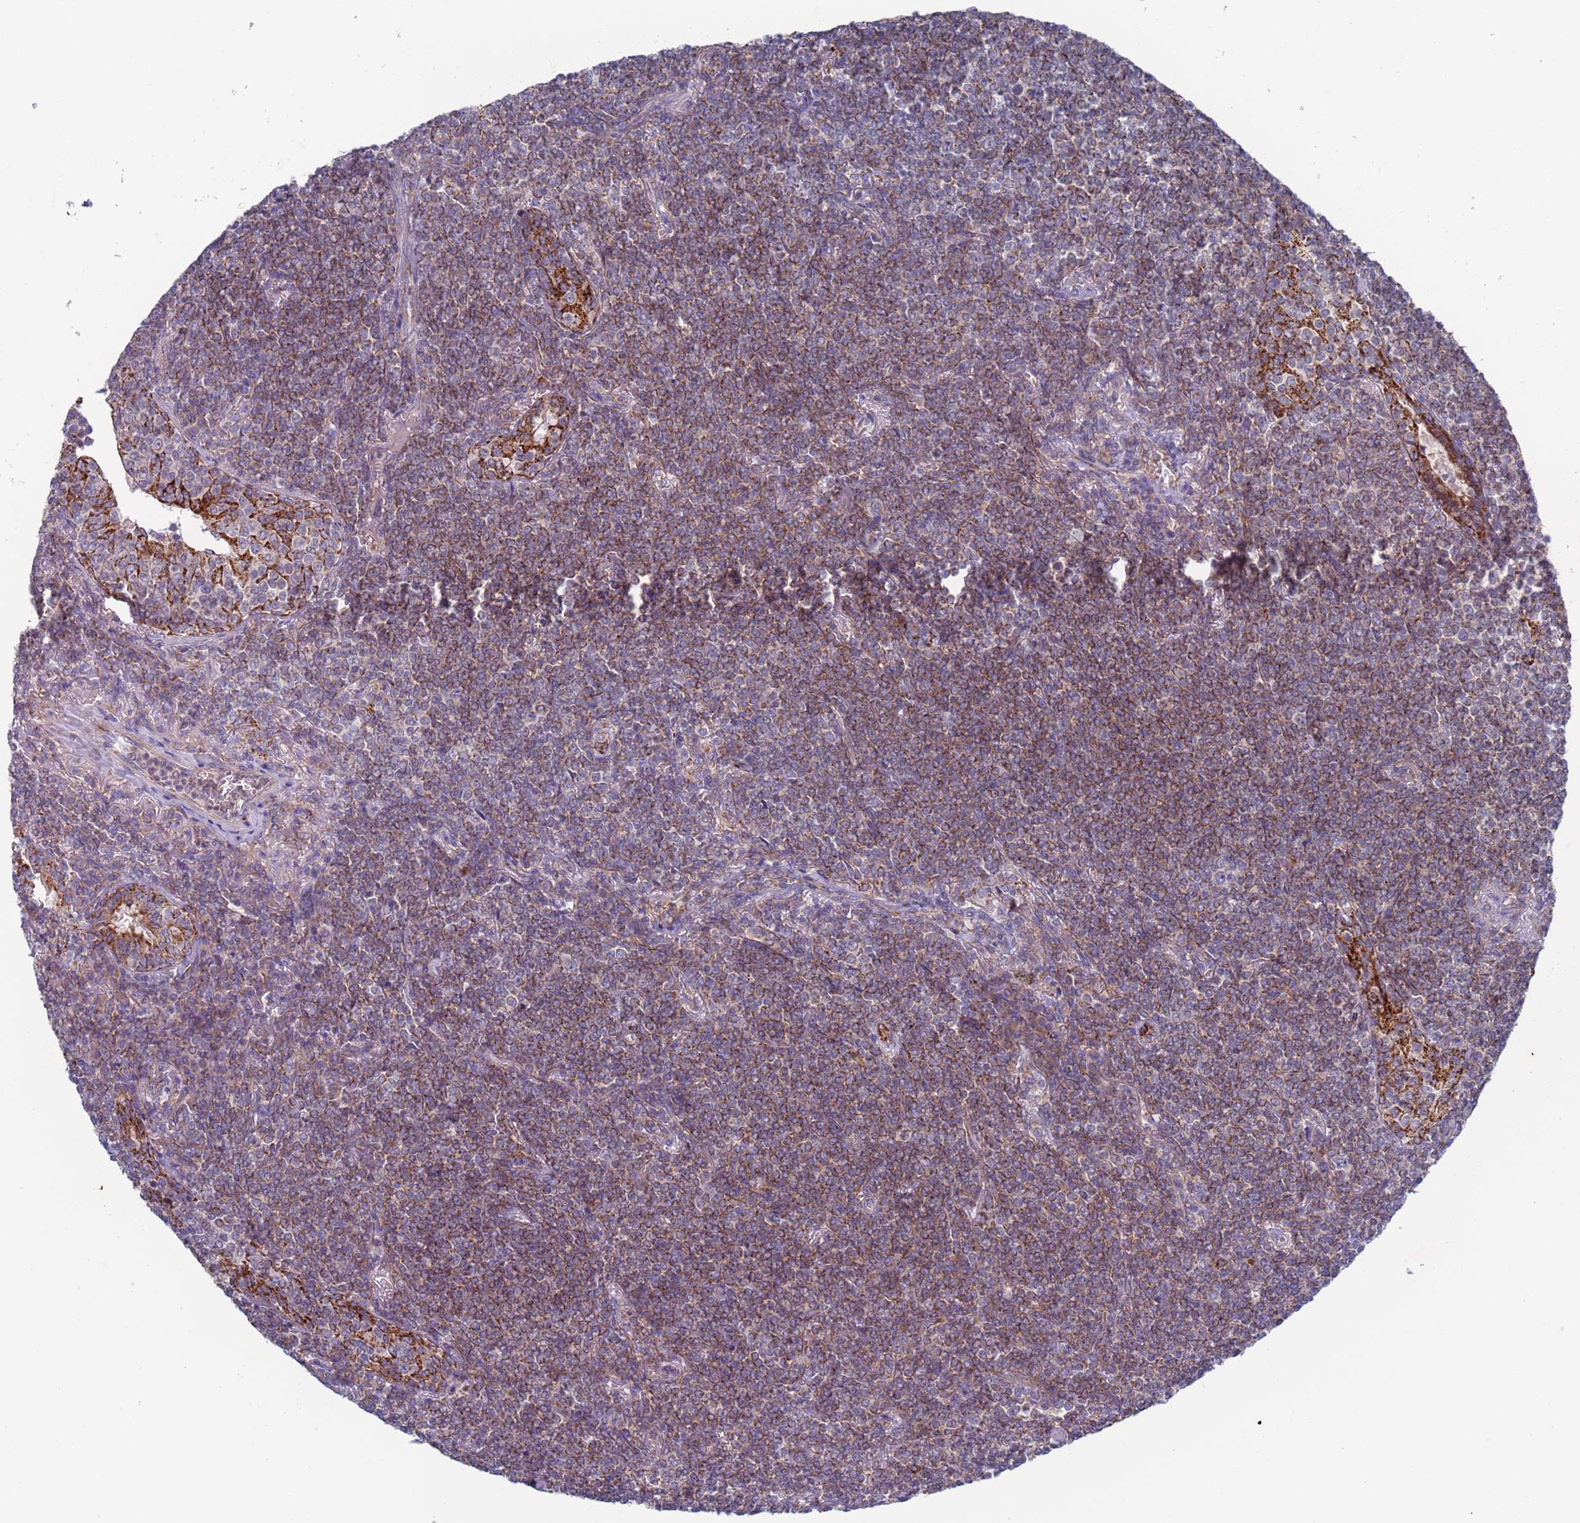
{"staining": {"intensity": "moderate", "quantity": "25%-75%", "location": "cytoplasmic/membranous"}, "tissue": "lymphoma", "cell_type": "Tumor cells", "image_type": "cancer", "snomed": [{"axis": "morphology", "description": "Malignant lymphoma, non-Hodgkin's type, Low grade"}, {"axis": "topography", "description": "Lung"}], "caption": "Immunohistochemistry (DAB) staining of human lymphoma reveals moderate cytoplasmic/membranous protein positivity in about 25%-75% of tumor cells. Immunohistochemistry (ihc) stains the protein in brown and the nuclei are stained blue.", "gene": "CHCHD6", "patient": {"sex": "female", "age": 71}}